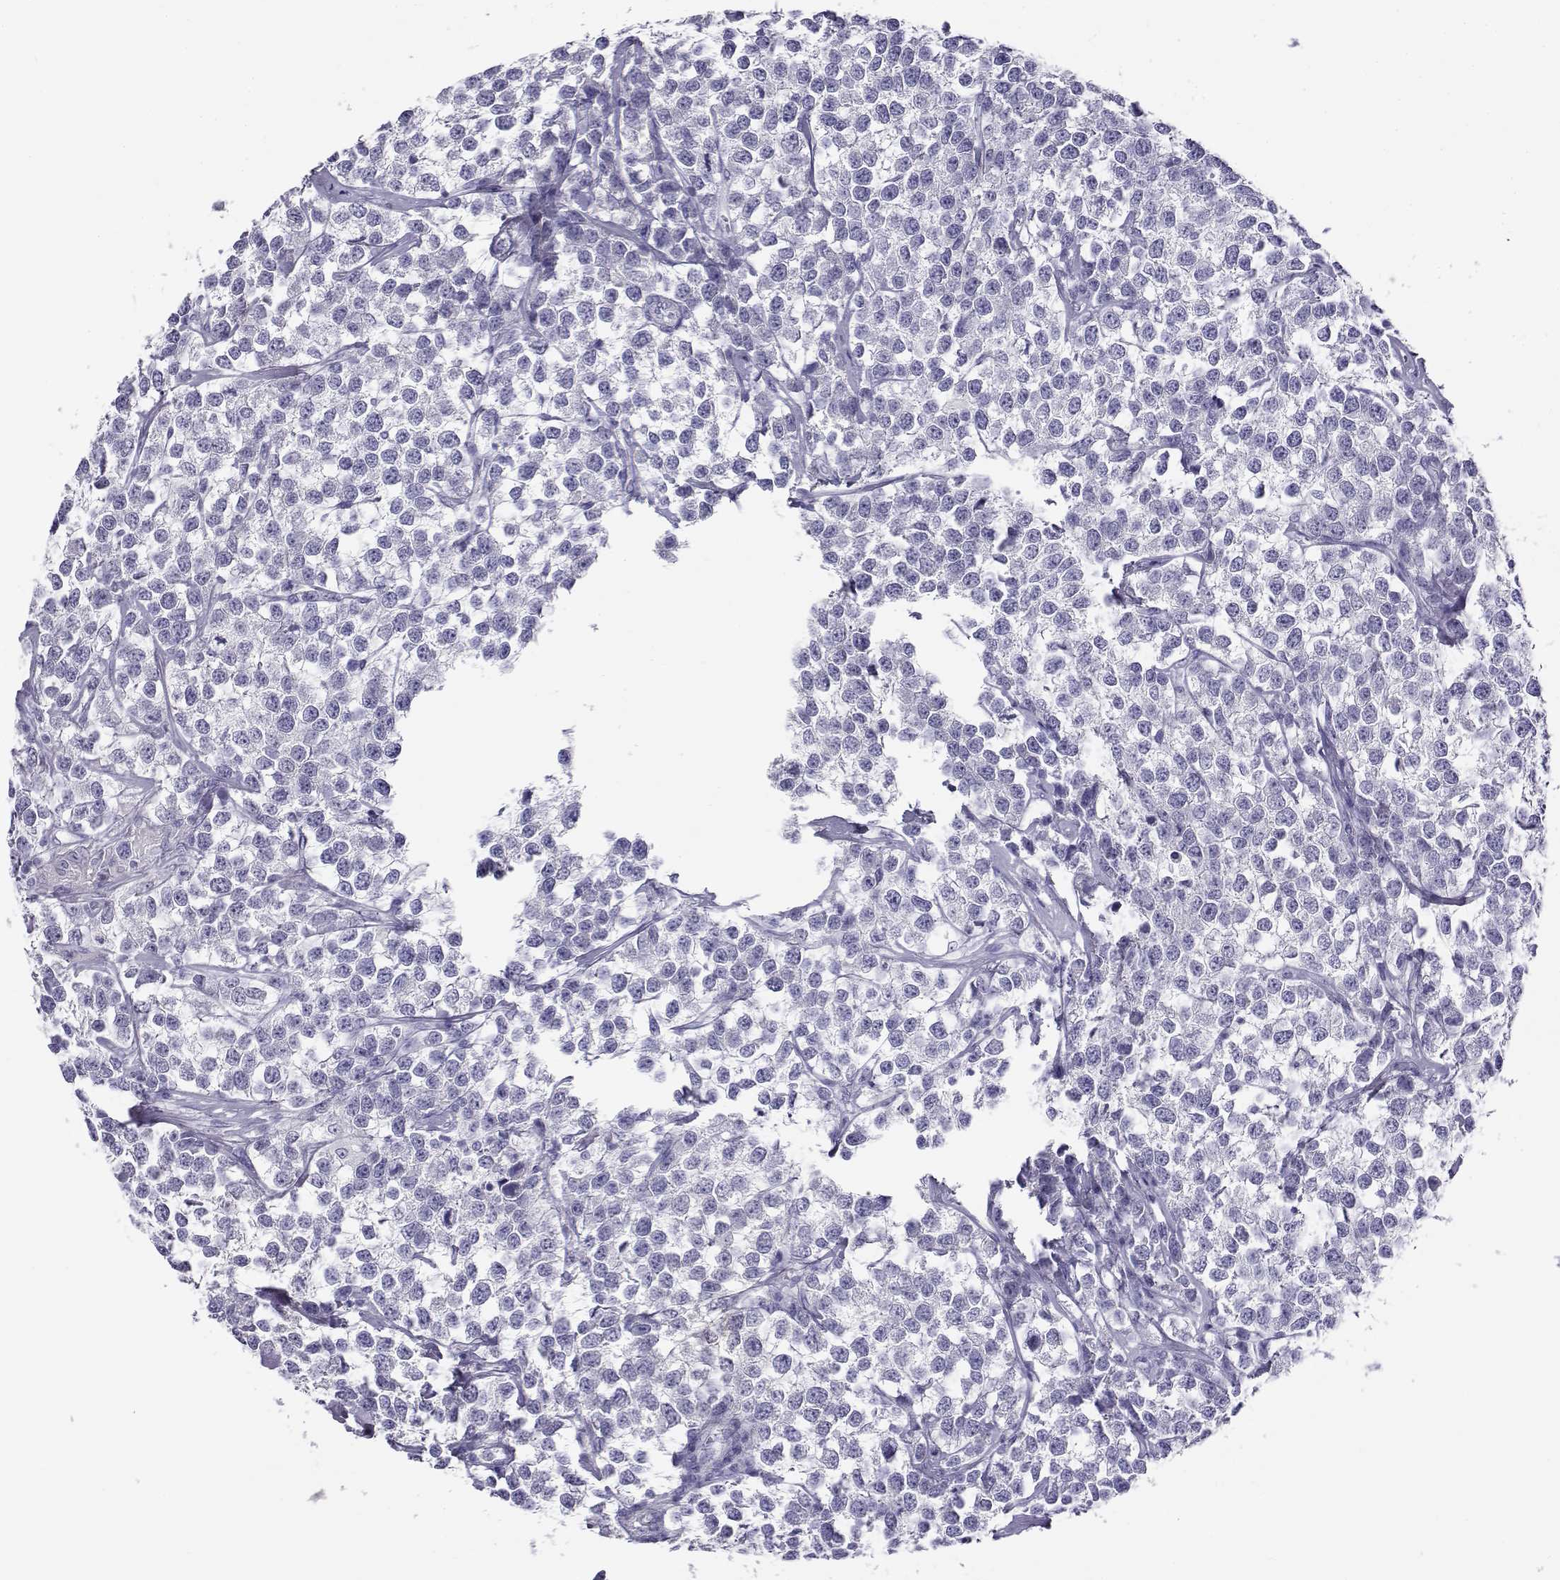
{"staining": {"intensity": "negative", "quantity": "none", "location": "none"}, "tissue": "testis cancer", "cell_type": "Tumor cells", "image_type": "cancer", "snomed": [{"axis": "morphology", "description": "Seminoma, NOS"}, {"axis": "topography", "description": "Testis"}], "caption": "A high-resolution image shows immunohistochemistry staining of seminoma (testis), which displays no significant staining in tumor cells.", "gene": "CABS1", "patient": {"sex": "male", "age": 59}}